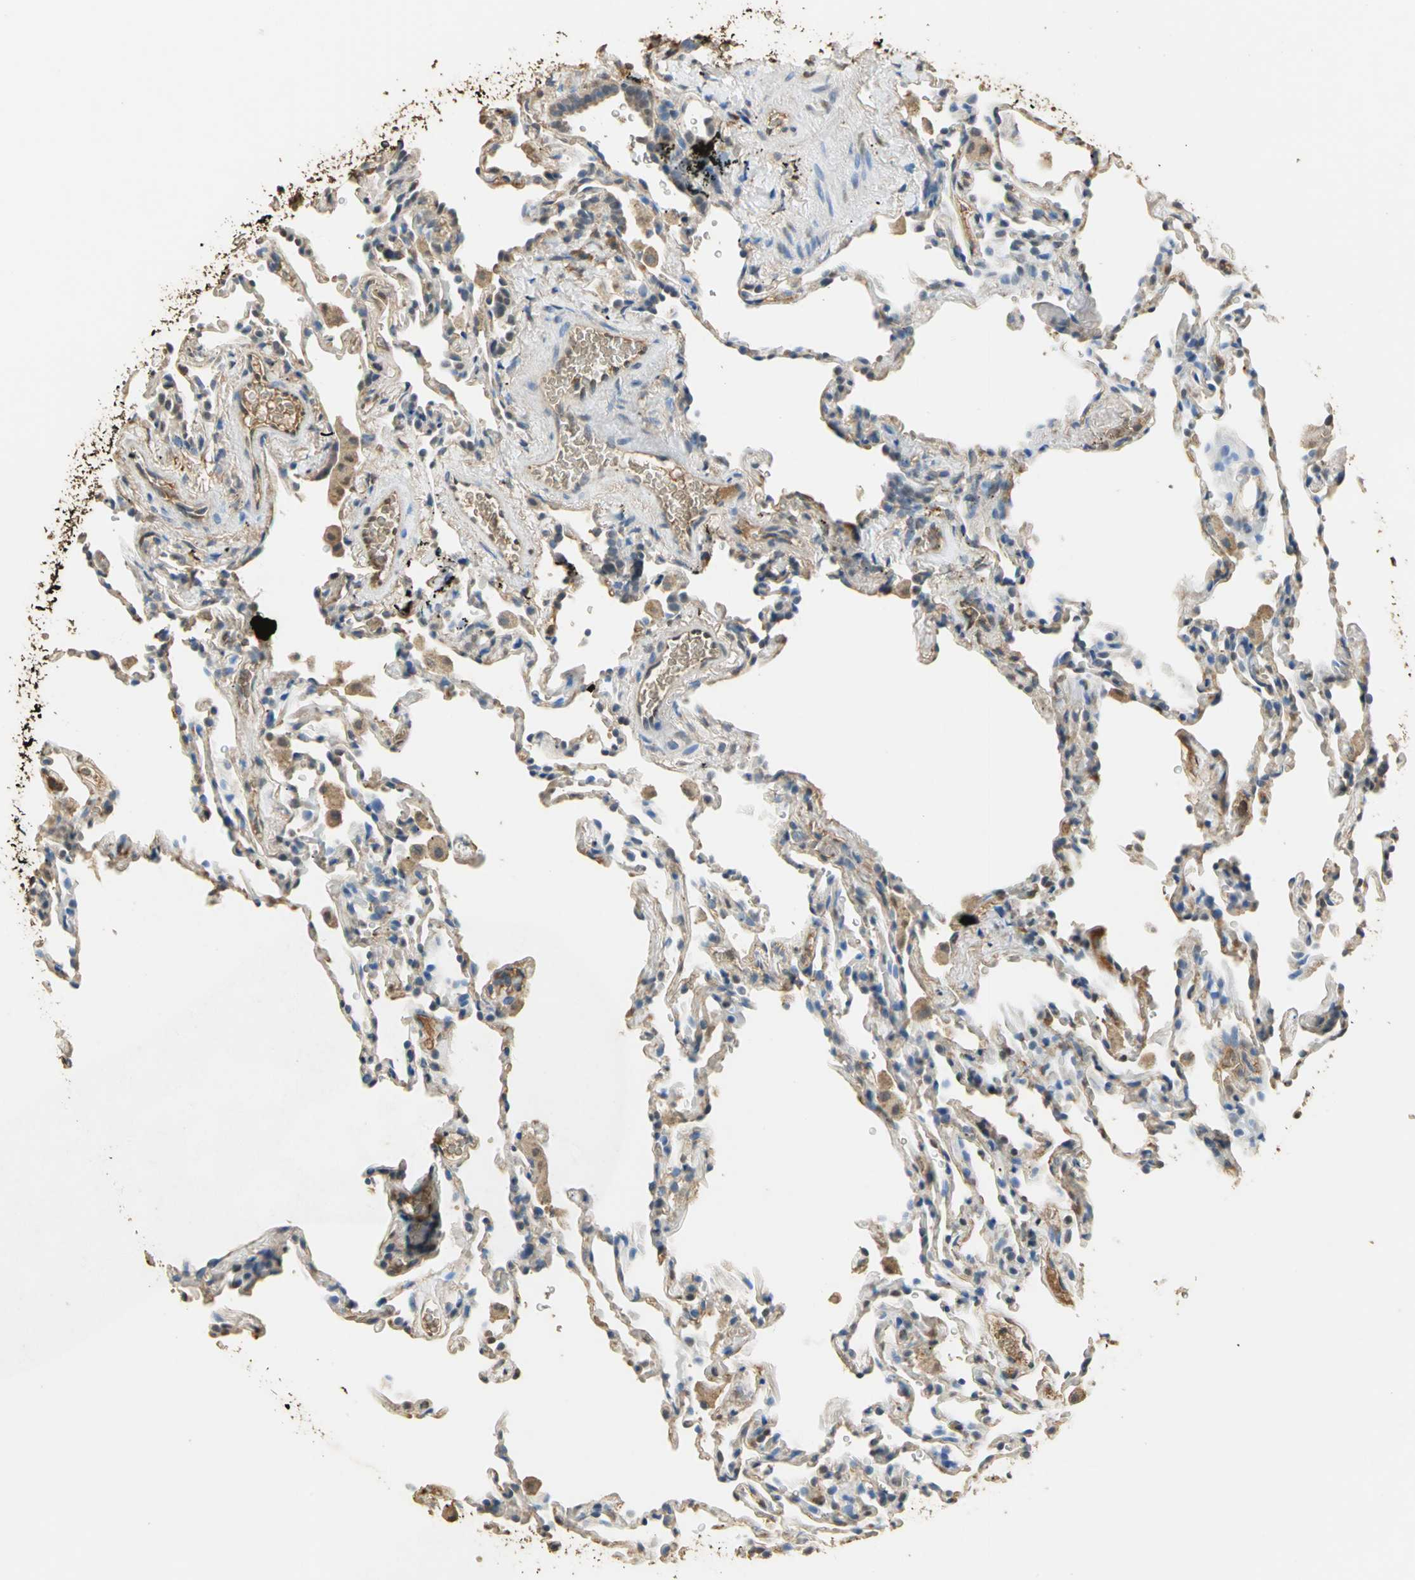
{"staining": {"intensity": "moderate", "quantity": ">75%", "location": "cytoplasmic/membranous"}, "tissue": "lung", "cell_type": "Alveolar cells", "image_type": "normal", "snomed": [{"axis": "morphology", "description": "Normal tissue, NOS"}, {"axis": "morphology", "description": "Soft tissue tumor metastatic"}, {"axis": "topography", "description": "Lung"}], "caption": "Alveolar cells demonstrate medium levels of moderate cytoplasmic/membranous expression in approximately >75% of cells in unremarkable lung. The protein is shown in brown color, while the nuclei are stained blue.", "gene": "GAPDH", "patient": {"sex": "male", "age": 59}}